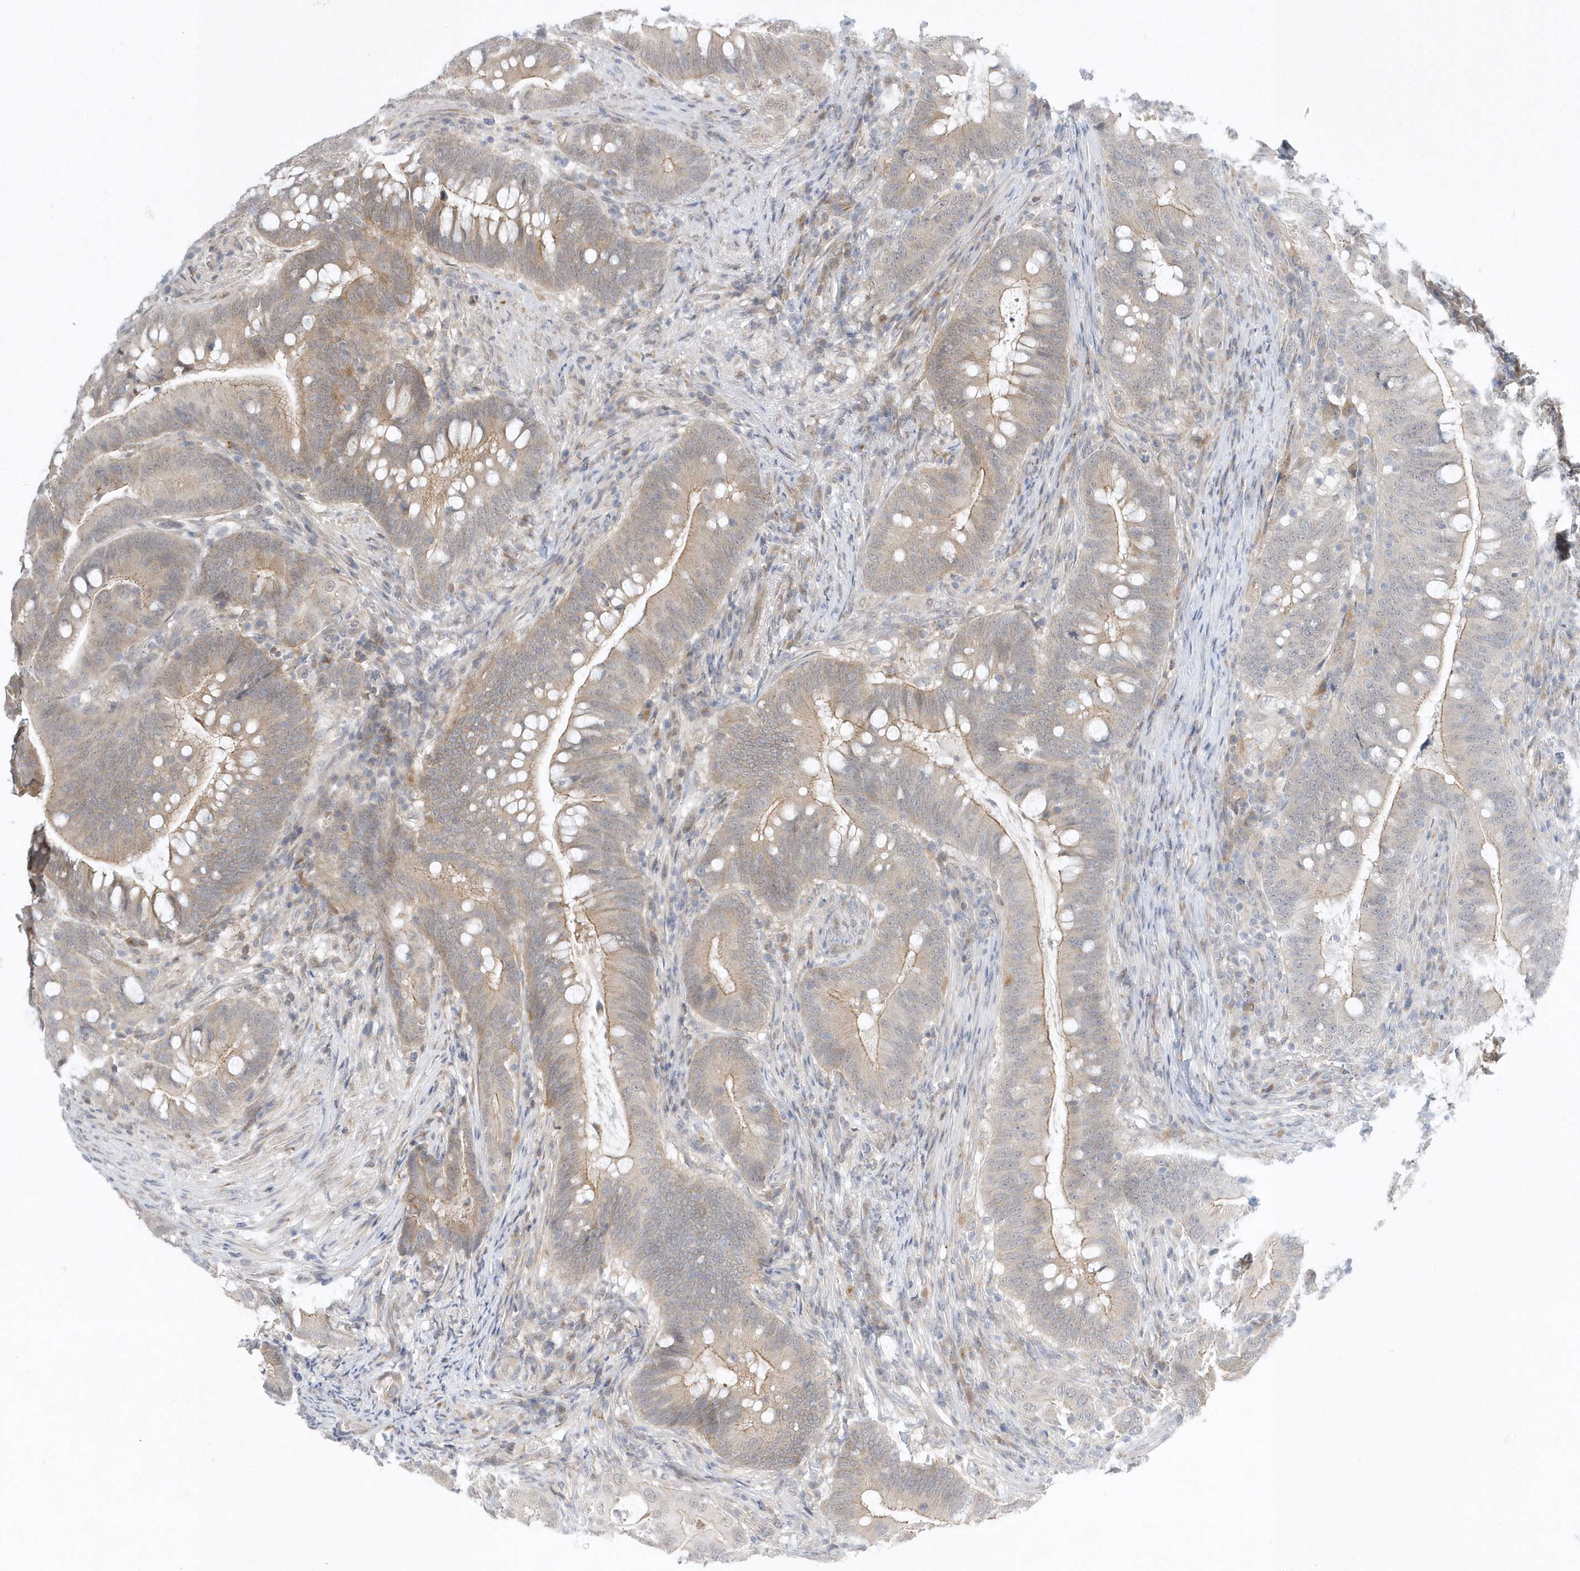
{"staining": {"intensity": "weak", "quantity": ">75%", "location": "cytoplasmic/membranous"}, "tissue": "colorectal cancer", "cell_type": "Tumor cells", "image_type": "cancer", "snomed": [{"axis": "morphology", "description": "Adenocarcinoma, NOS"}, {"axis": "topography", "description": "Colon"}], "caption": "Tumor cells reveal low levels of weak cytoplasmic/membranous positivity in about >75% of cells in colorectal cancer (adenocarcinoma).", "gene": "ZC3H12D", "patient": {"sex": "female", "age": 66}}